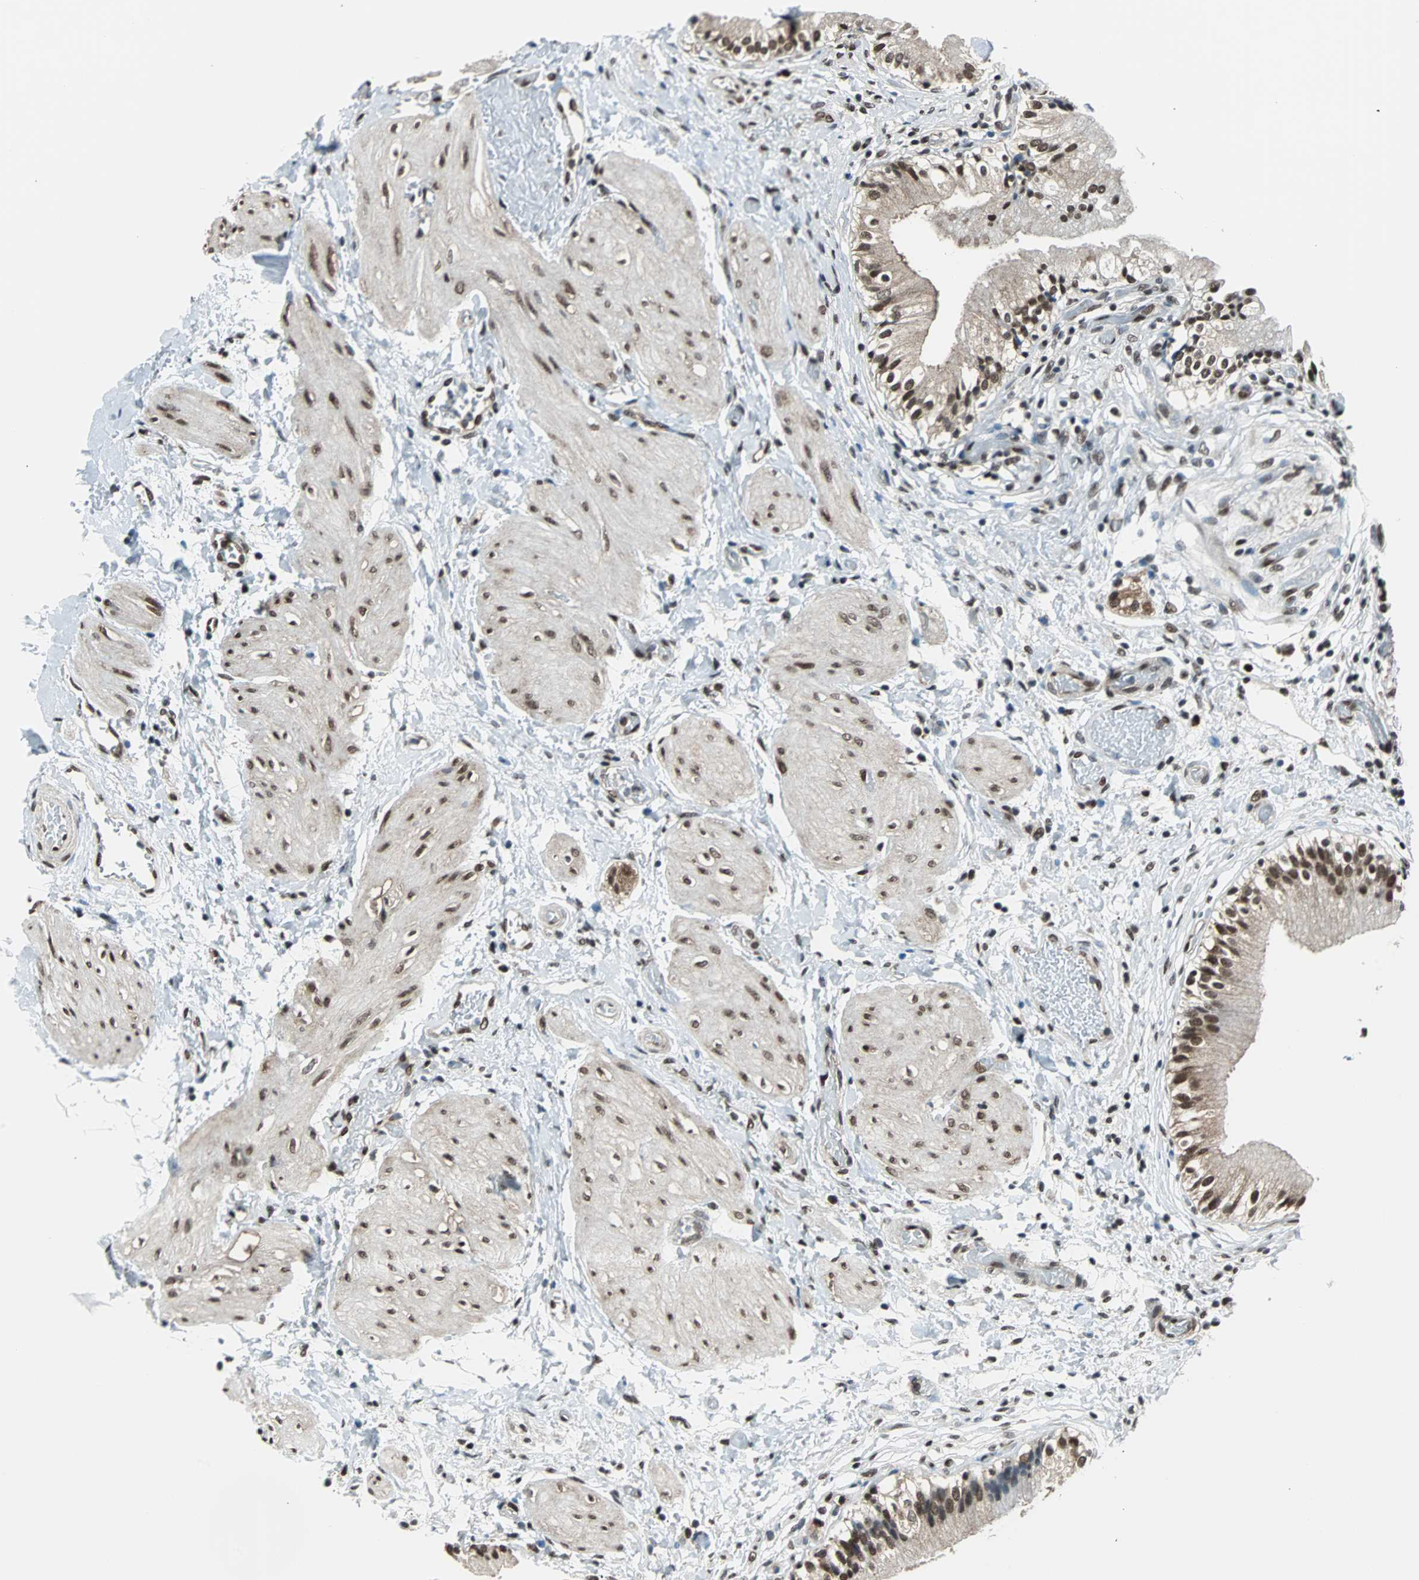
{"staining": {"intensity": "strong", "quantity": ">75%", "location": "cytoplasmic/membranous,nuclear"}, "tissue": "gallbladder", "cell_type": "Glandular cells", "image_type": "normal", "snomed": [{"axis": "morphology", "description": "Normal tissue, NOS"}, {"axis": "topography", "description": "Gallbladder"}], "caption": "Gallbladder stained with immunohistochemistry (IHC) displays strong cytoplasmic/membranous,nuclear expression in approximately >75% of glandular cells.", "gene": "VCP", "patient": {"sex": "male", "age": 65}}